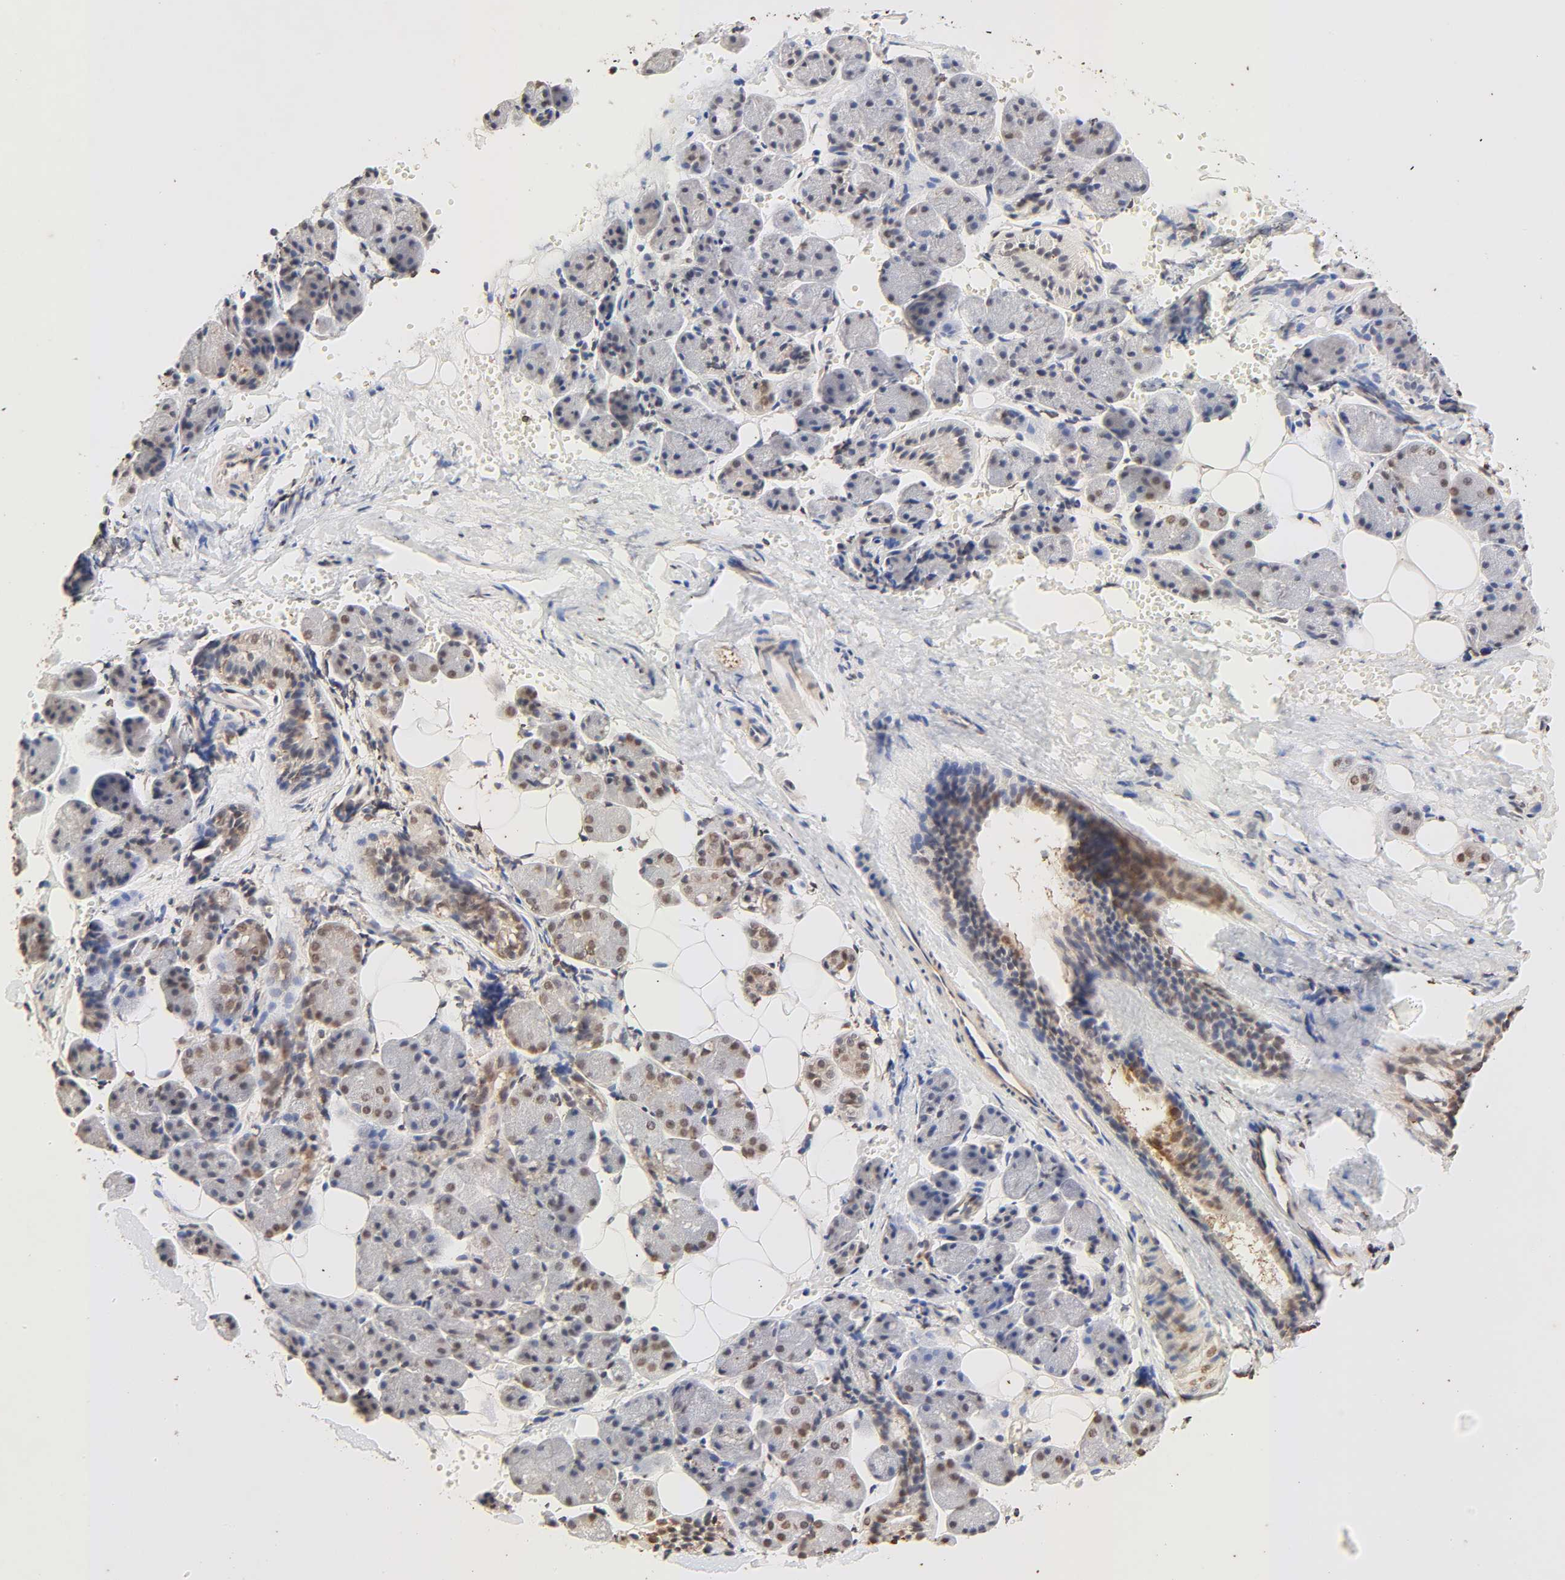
{"staining": {"intensity": "moderate", "quantity": ">75%", "location": "nuclear"}, "tissue": "salivary gland", "cell_type": "Glandular cells", "image_type": "normal", "snomed": [{"axis": "morphology", "description": "Normal tissue, NOS"}, {"axis": "morphology", "description": "Adenoma, NOS"}, {"axis": "topography", "description": "Salivary gland"}], "caption": "A histopathology image showing moderate nuclear positivity in about >75% of glandular cells in normal salivary gland, as visualized by brown immunohistochemical staining.", "gene": "TBL1X", "patient": {"sex": "female", "age": 32}}